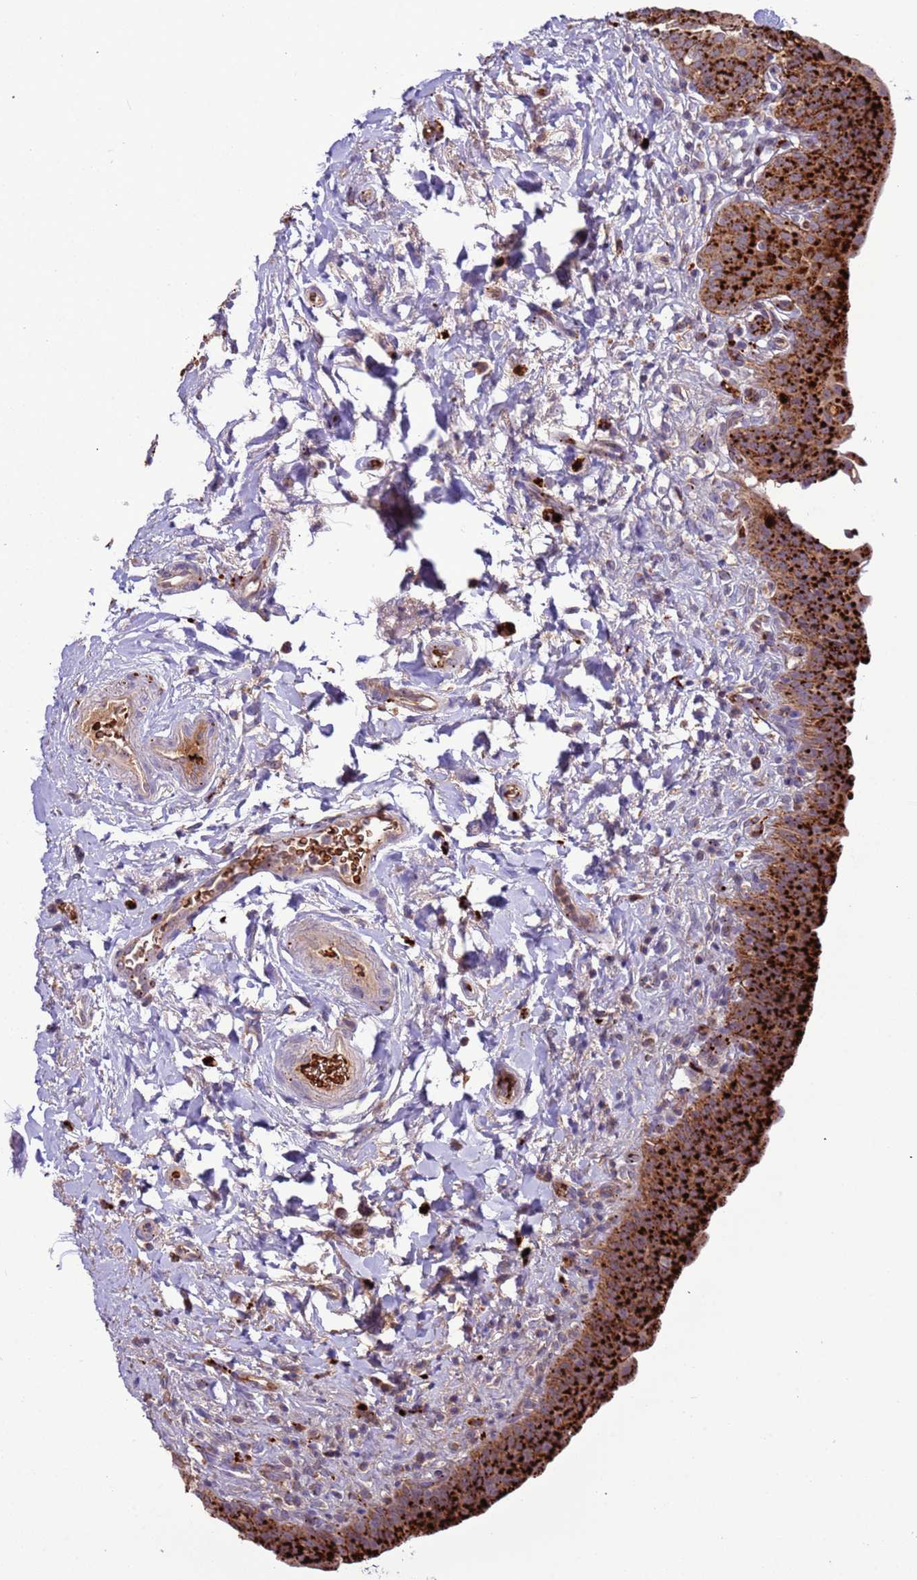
{"staining": {"intensity": "strong", "quantity": ">75%", "location": "cytoplasmic/membranous"}, "tissue": "urinary bladder", "cell_type": "Urothelial cells", "image_type": "normal", "snomed": [{"axis": "morphology", "description": "Normal tissue, NOS"}, {"axis": "topography", "description": "Urinary bladder"}], "caption": "Urinary bladder stained with DAB IHC exhibits high levels of strong cytoplasmic/membranous expression in approximately >75% of urothelial cells. Nuclei are stained in blue.", "gene": "VPS36", "patient": {"sex": "male", "age": 83}}